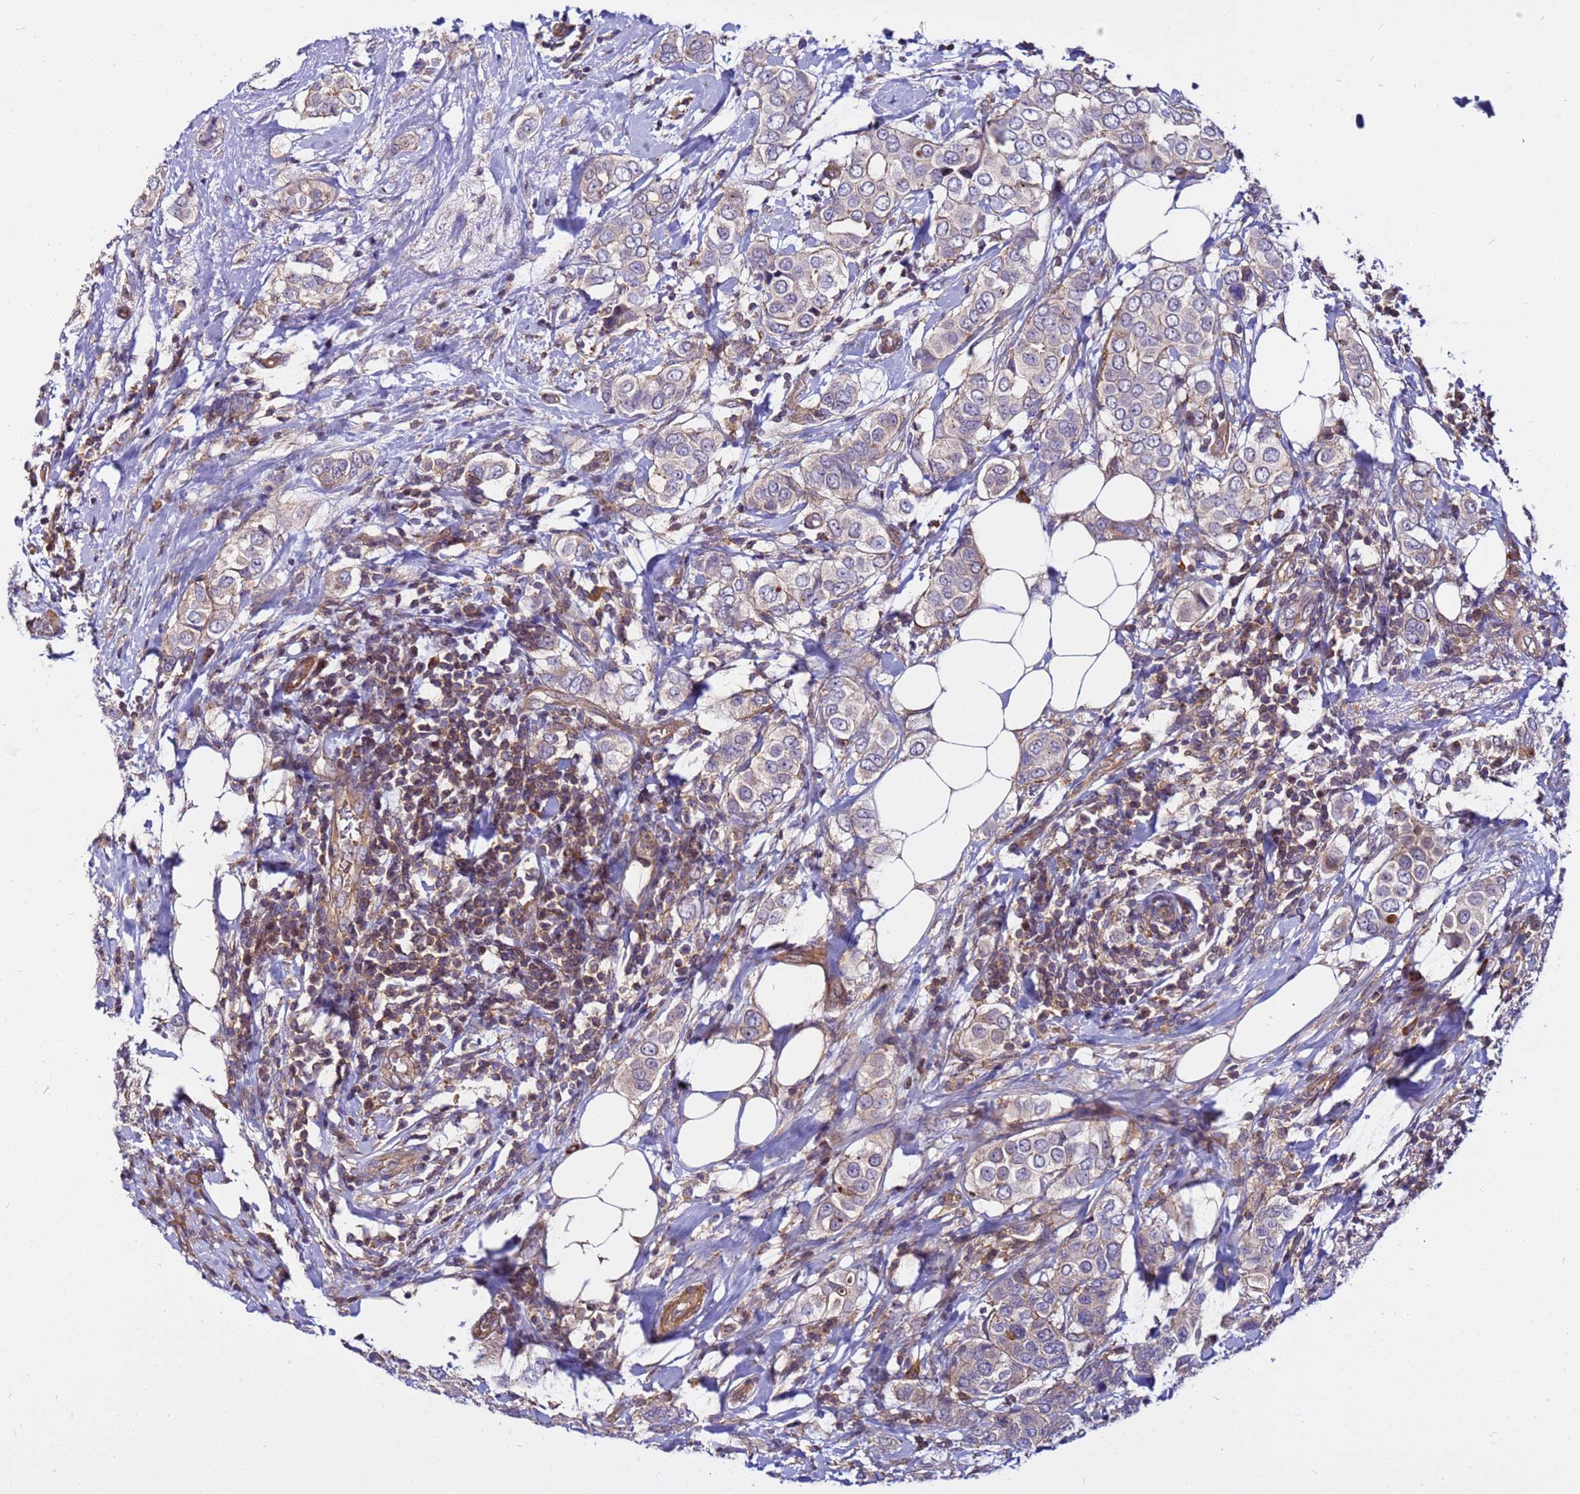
{"staining": {"intensity": "weak", "quantity": "25%-75%", "location": "cytoplasmic/membranous"}, "tissue": "breast cancer", "cell_type": "Tumor cells", "image_type": "cancer", "snomed": [{"axis": "morphology", "description": "Lobular carcinoma"}, {"axis": "topography", "description": "Breast"}], "caption": "A brown stain shows weak cytoplasmic/membranous expression of a protein in breast cancer tumor cells.", "gene": "STK38", "patient": {"sex": "female", "age": 51}}